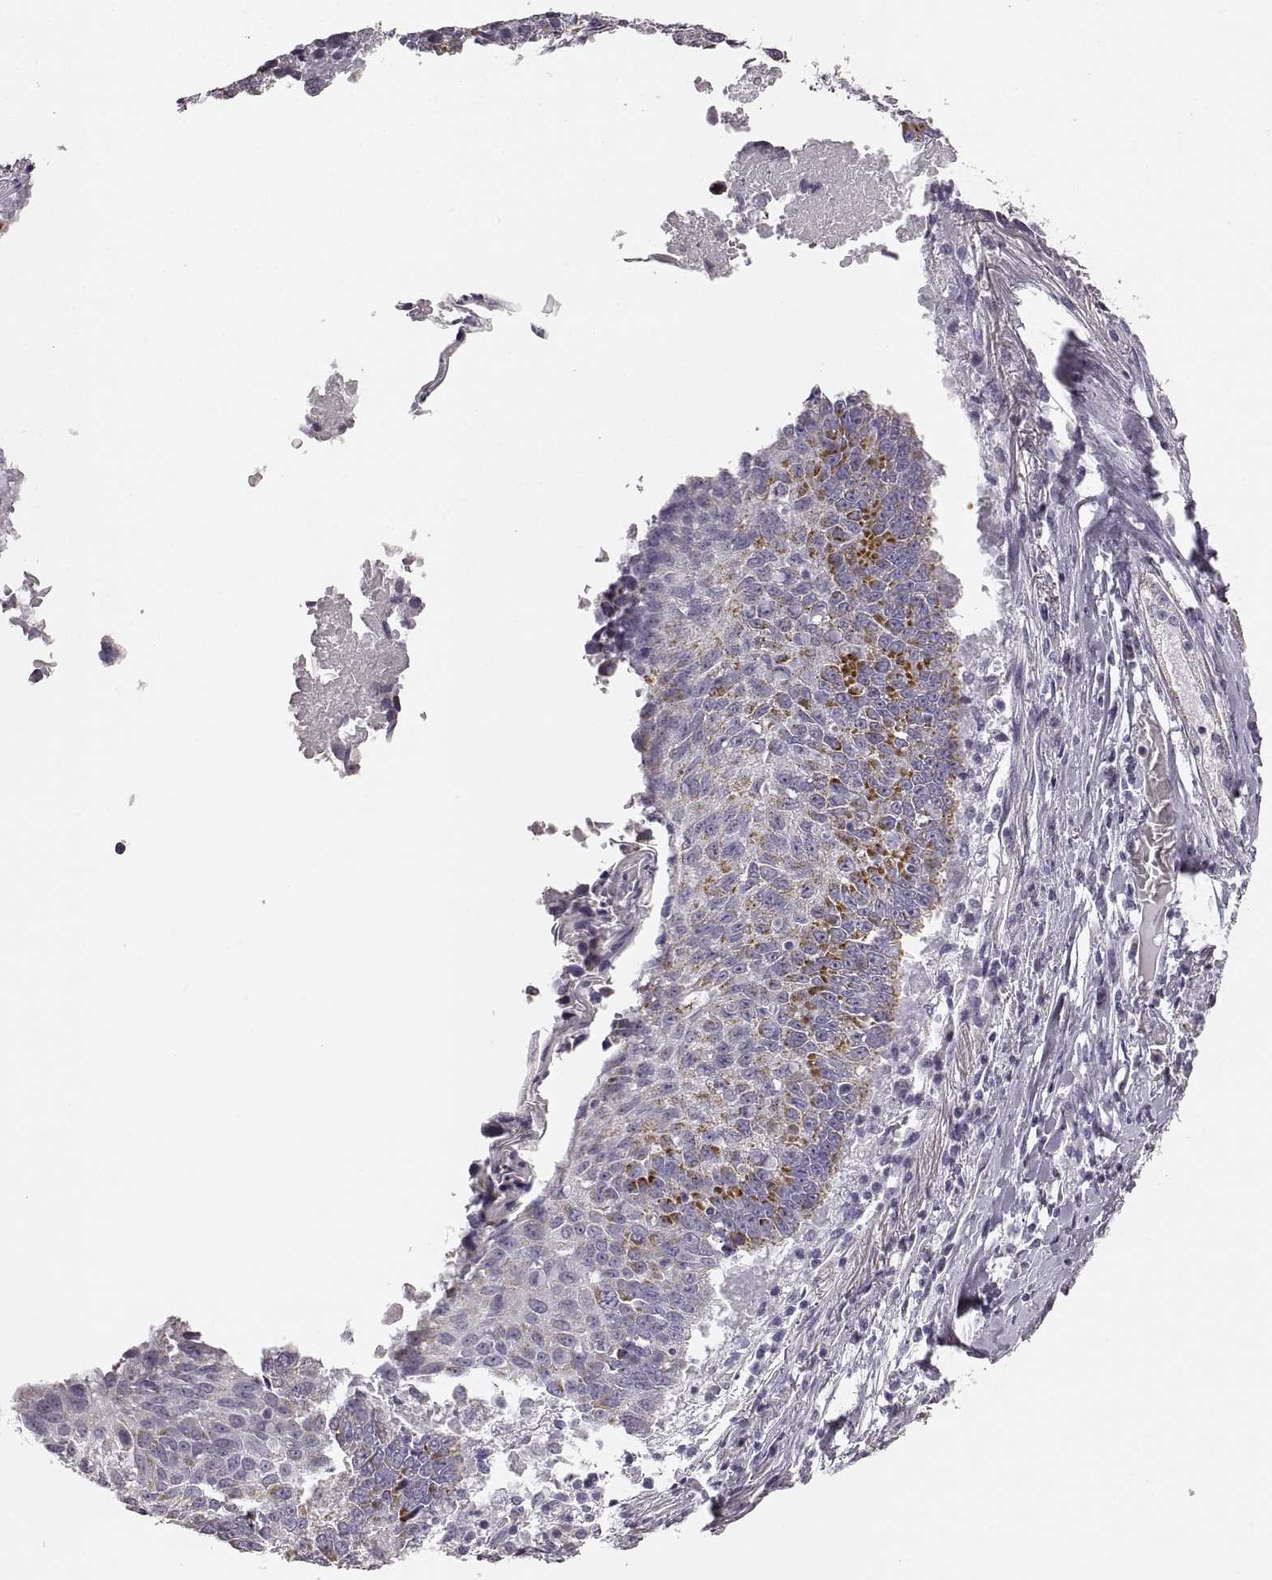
{"staining": {"intensity": "moderate", "quantity": "<25%", "location": "cytoplasmic/membranous"}, "tissue": "lung cancer", "cell_type": "Tumor cells", "image_type": "cancer", "snomed": [{"axis": "morphology", "description": "Squamous cell carcinoma, NOS"}, {"axis": "topography", "description": "Lung"}], "caption": "This histopathology image exhibits immunohistochemistry (IHC) staining of squamous cell carcinoma (lung), with low moderate cytoplasmic/membranous positivity in about <25% of tumor cells.", "gene": "RDH13", "patient": {"sex": "male", "age": 73}}